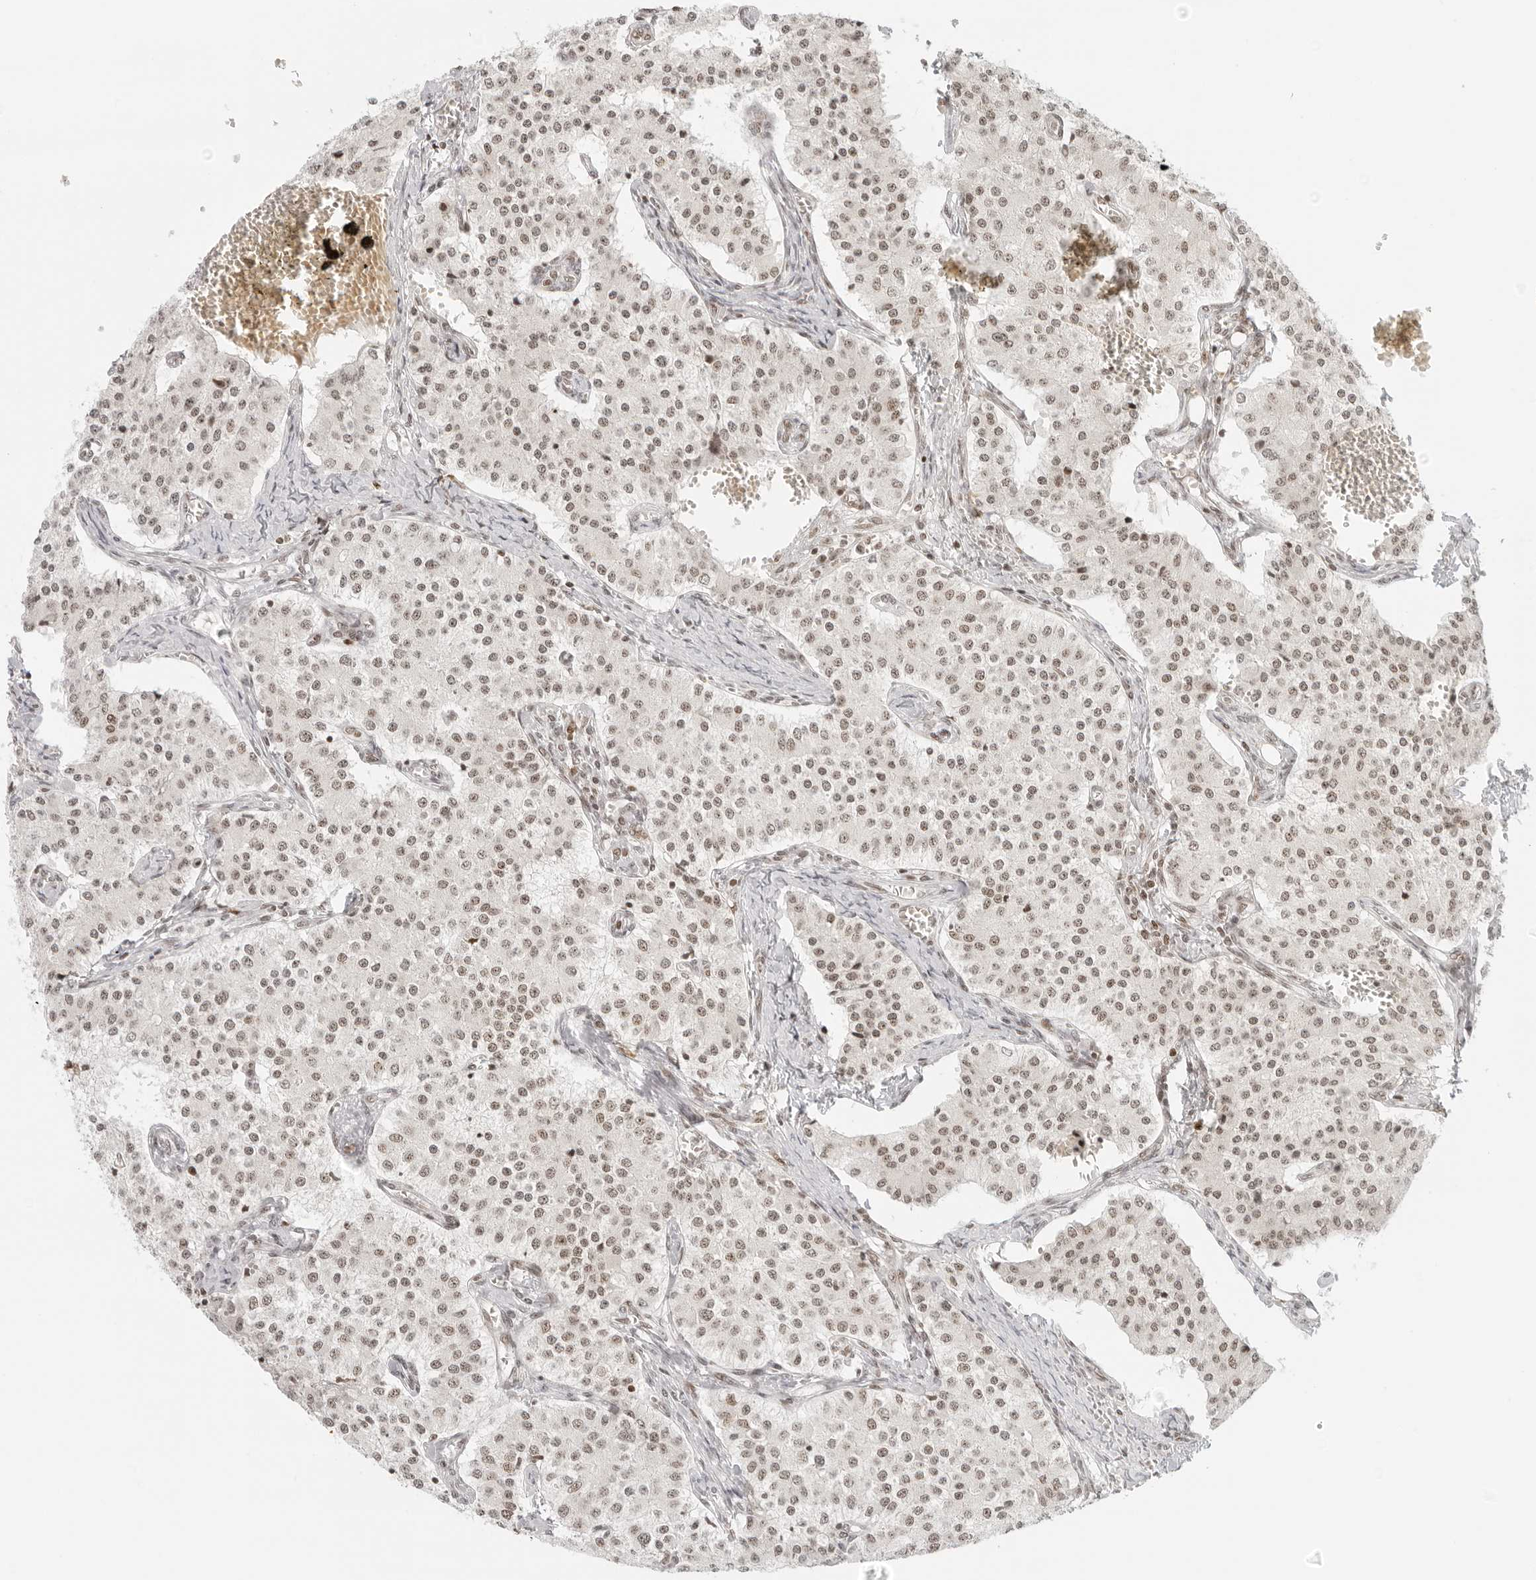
{"staining": {"intensity": "weak", "quantity": ">75%", "location": "nuclear"}, "tissue": "carcinoid", "cell_type": "Tumor cells", "image_type": "cancer", "snomed": [{"axis": "morphology", "description": "Carcinoid, malignant, NOS"}, {"axis": "topography", "description": "Colon"}], "caption": "A brown stain shows weak nuclear positivity of a protein in carcinoid tumor cells. (Brightfield microscopy of DAB IHC at high magnification).", "gene": "RCC1", "patient": {"sex": "female", "age": 52}}